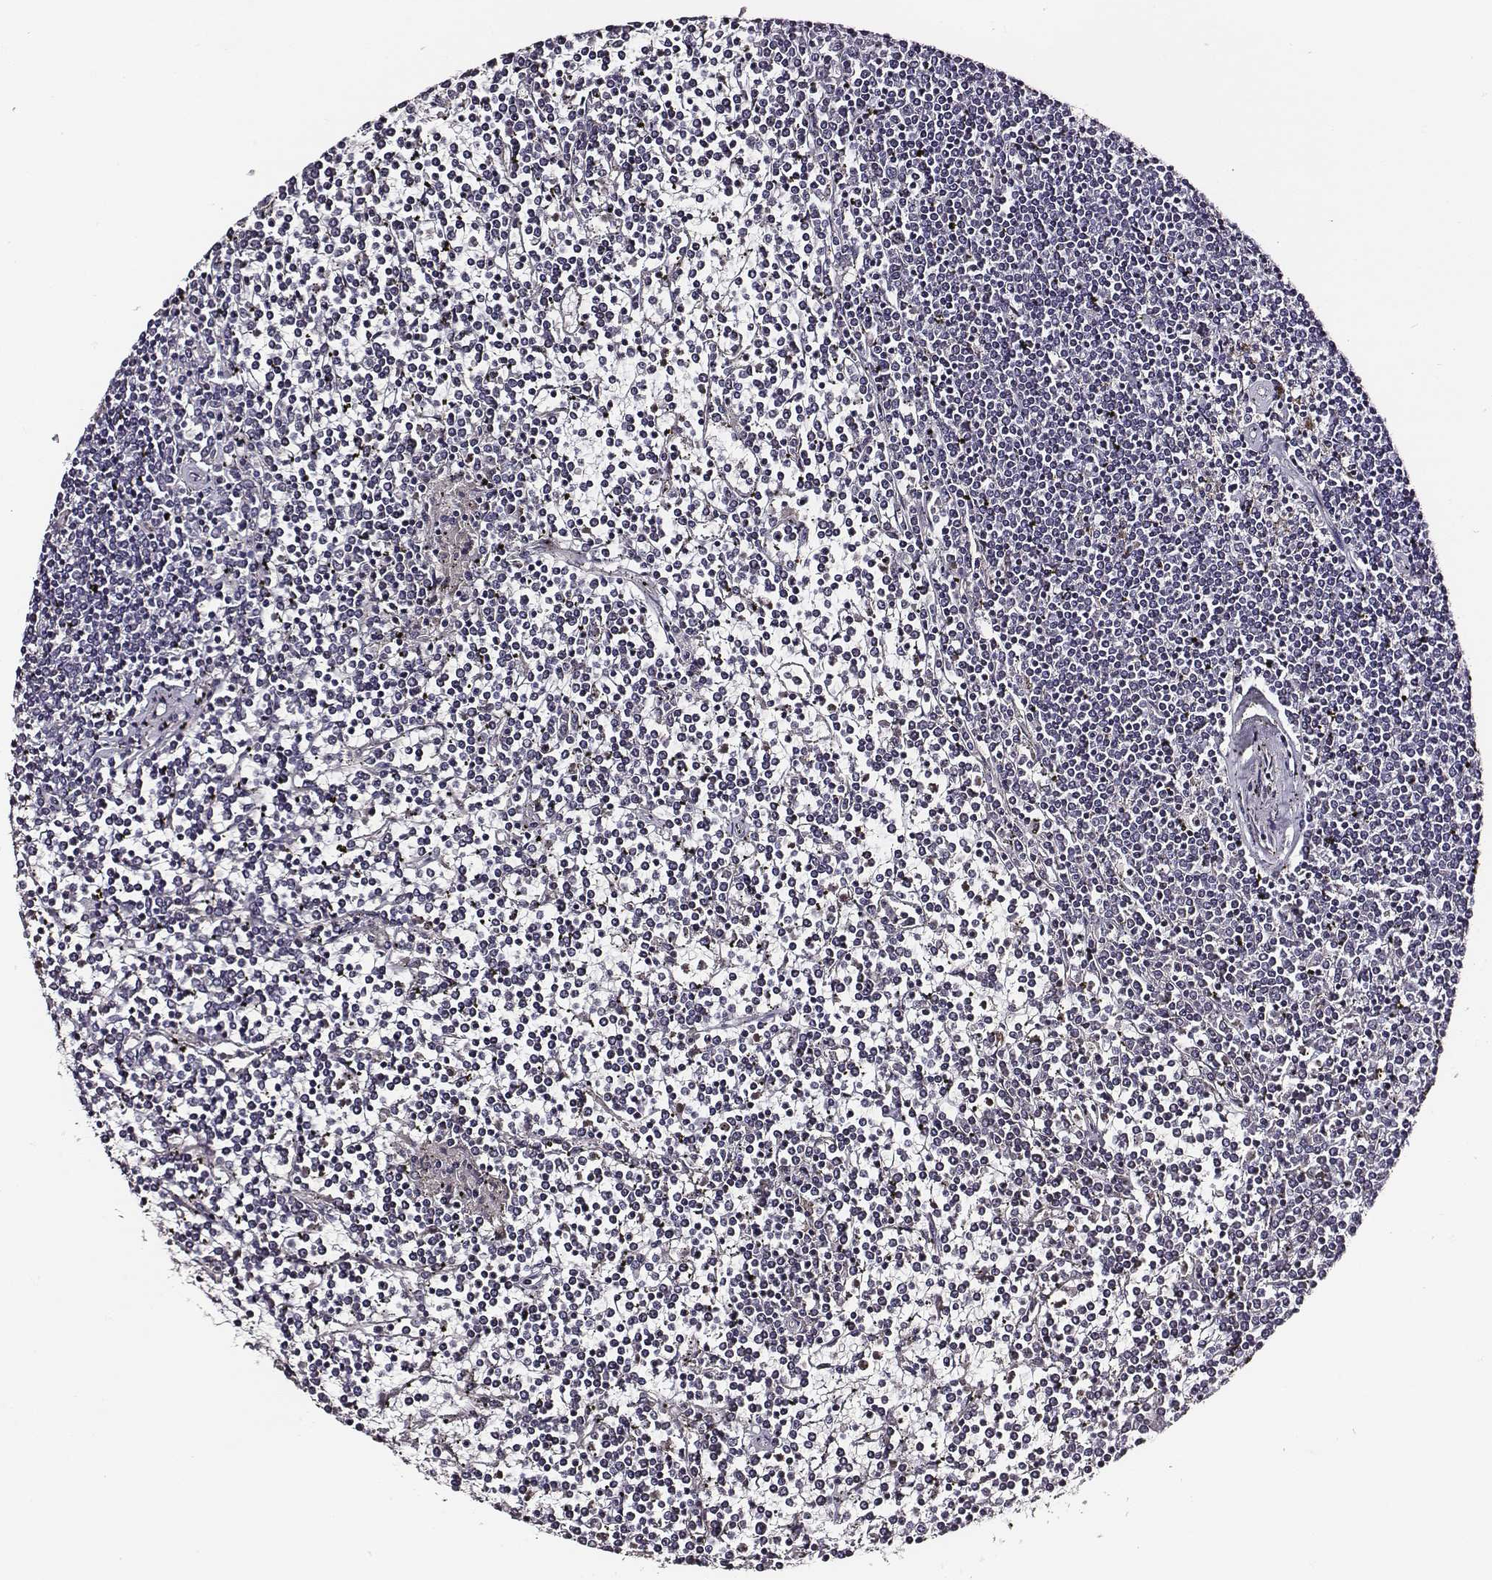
{"staining": {"intensity": "negative", "quantity": "none", "location": "none"}, "tissue": "lymphoma", "cell_type": "Tumor cells", "image_type": "cancer", "snomed": [{"axis": "morphology", "description": "Malignant lymphoma, non-Hodgkin's type, Low grade"}, {"axis": "topography", "description": "Spleen"}], "caption": "This is an immunohistochemistry micrograph of lymphoma. There is no expression in tumor cells.", "gene": "AADAT", "patient": {"sex": "female", "age": 19}}